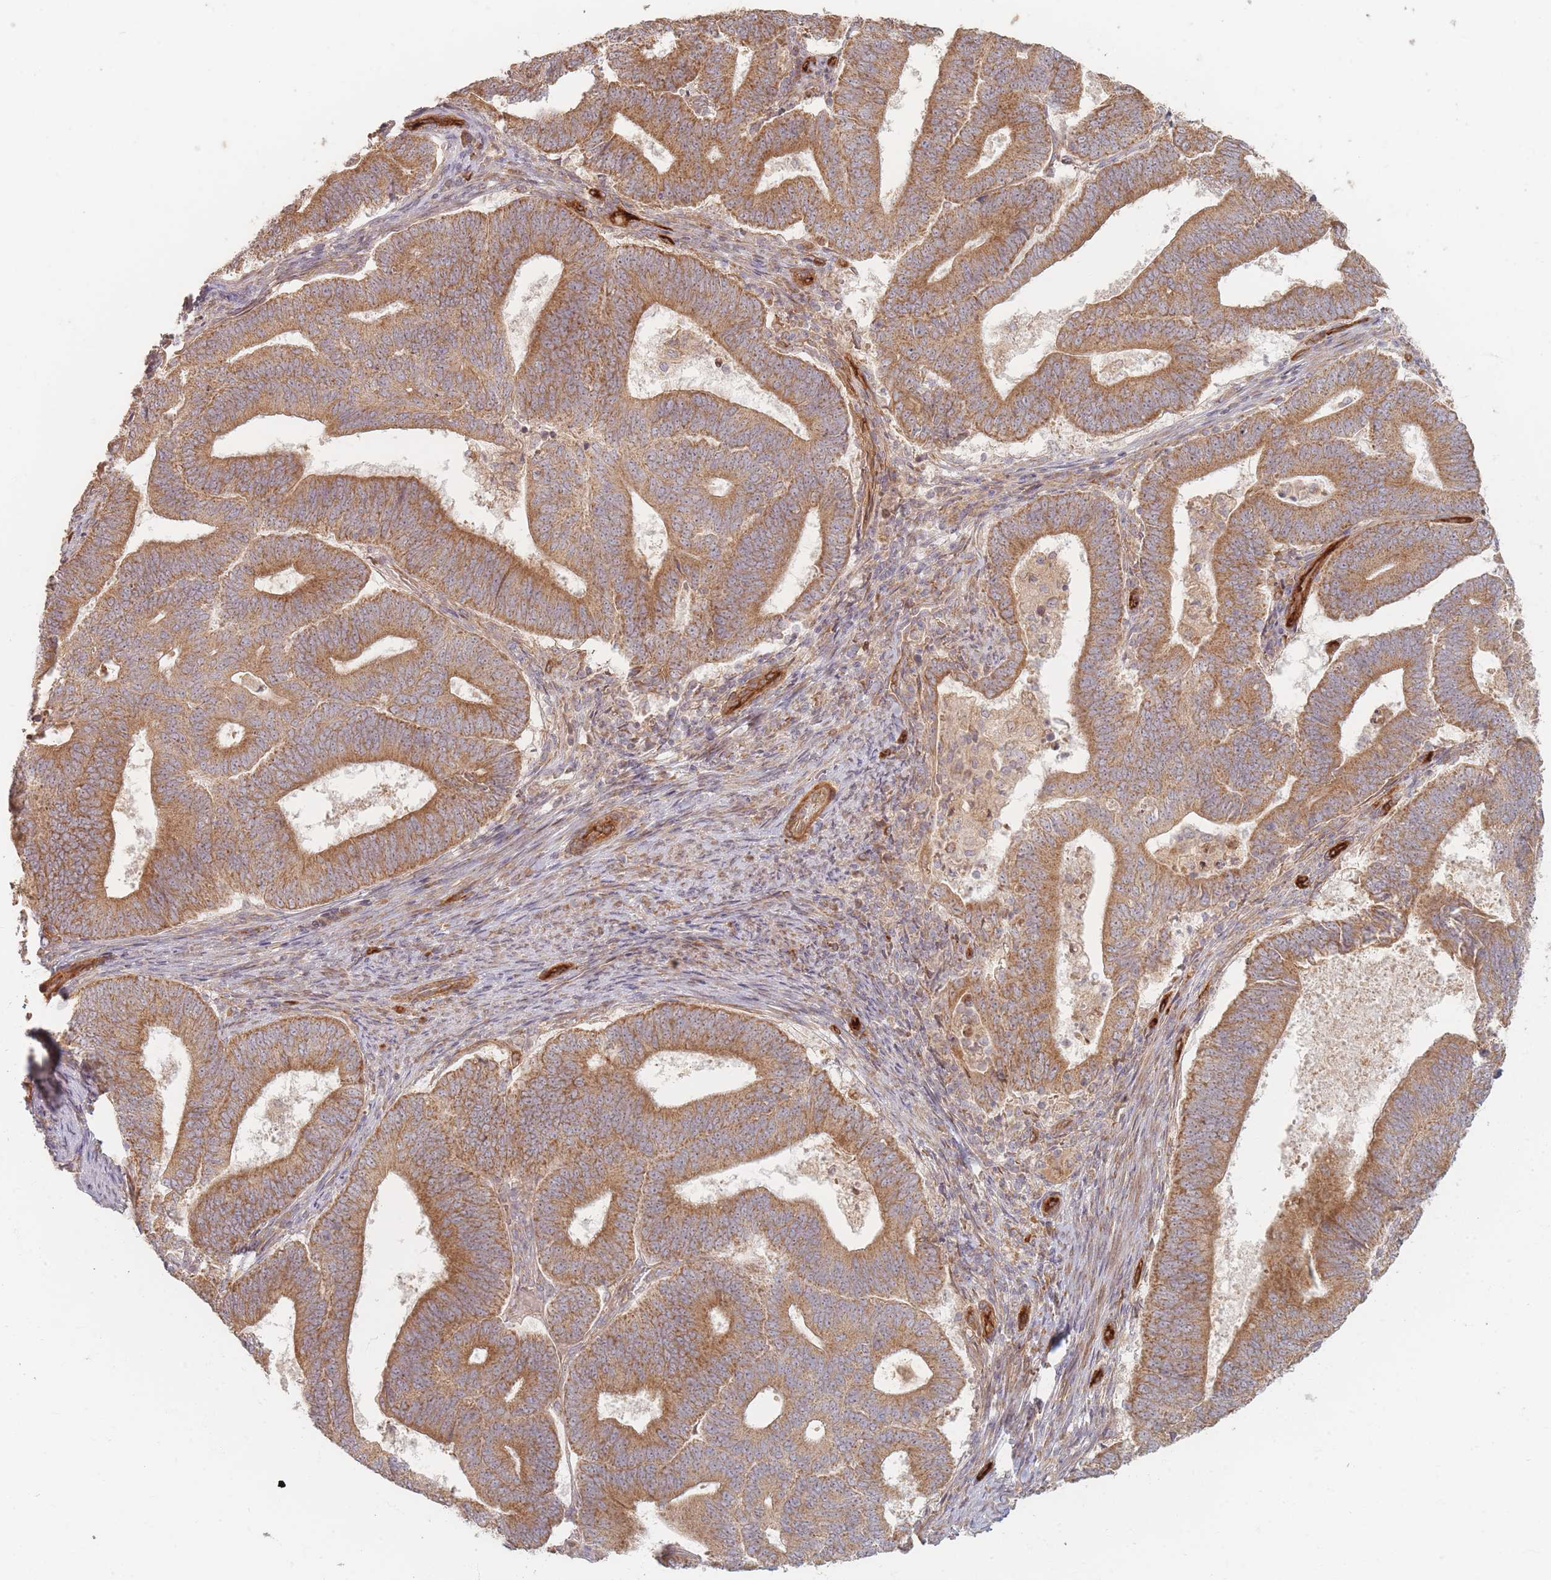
{"staining": {"intensity": "moderate", "quantity": ">75%", "location": "cytoplasmic/membranous"}, "tissue": "endometrial cancer", "cell_type": "Tumor cells", "image_type": "cancer", "snomed": [{"axis": "morphology", "description": "Adenocarcinoma, NOS"}, {"axis": "topography", "description": "Endometrium"}], "caption": "Human endometrial cancer stained for a protein (brown) reveals moderate cytoplasmic/membranous positive staining in approximately >75% of tumor cells.", "gene": "MRPS6", "patient": {"sex": "female", "age": 70}}